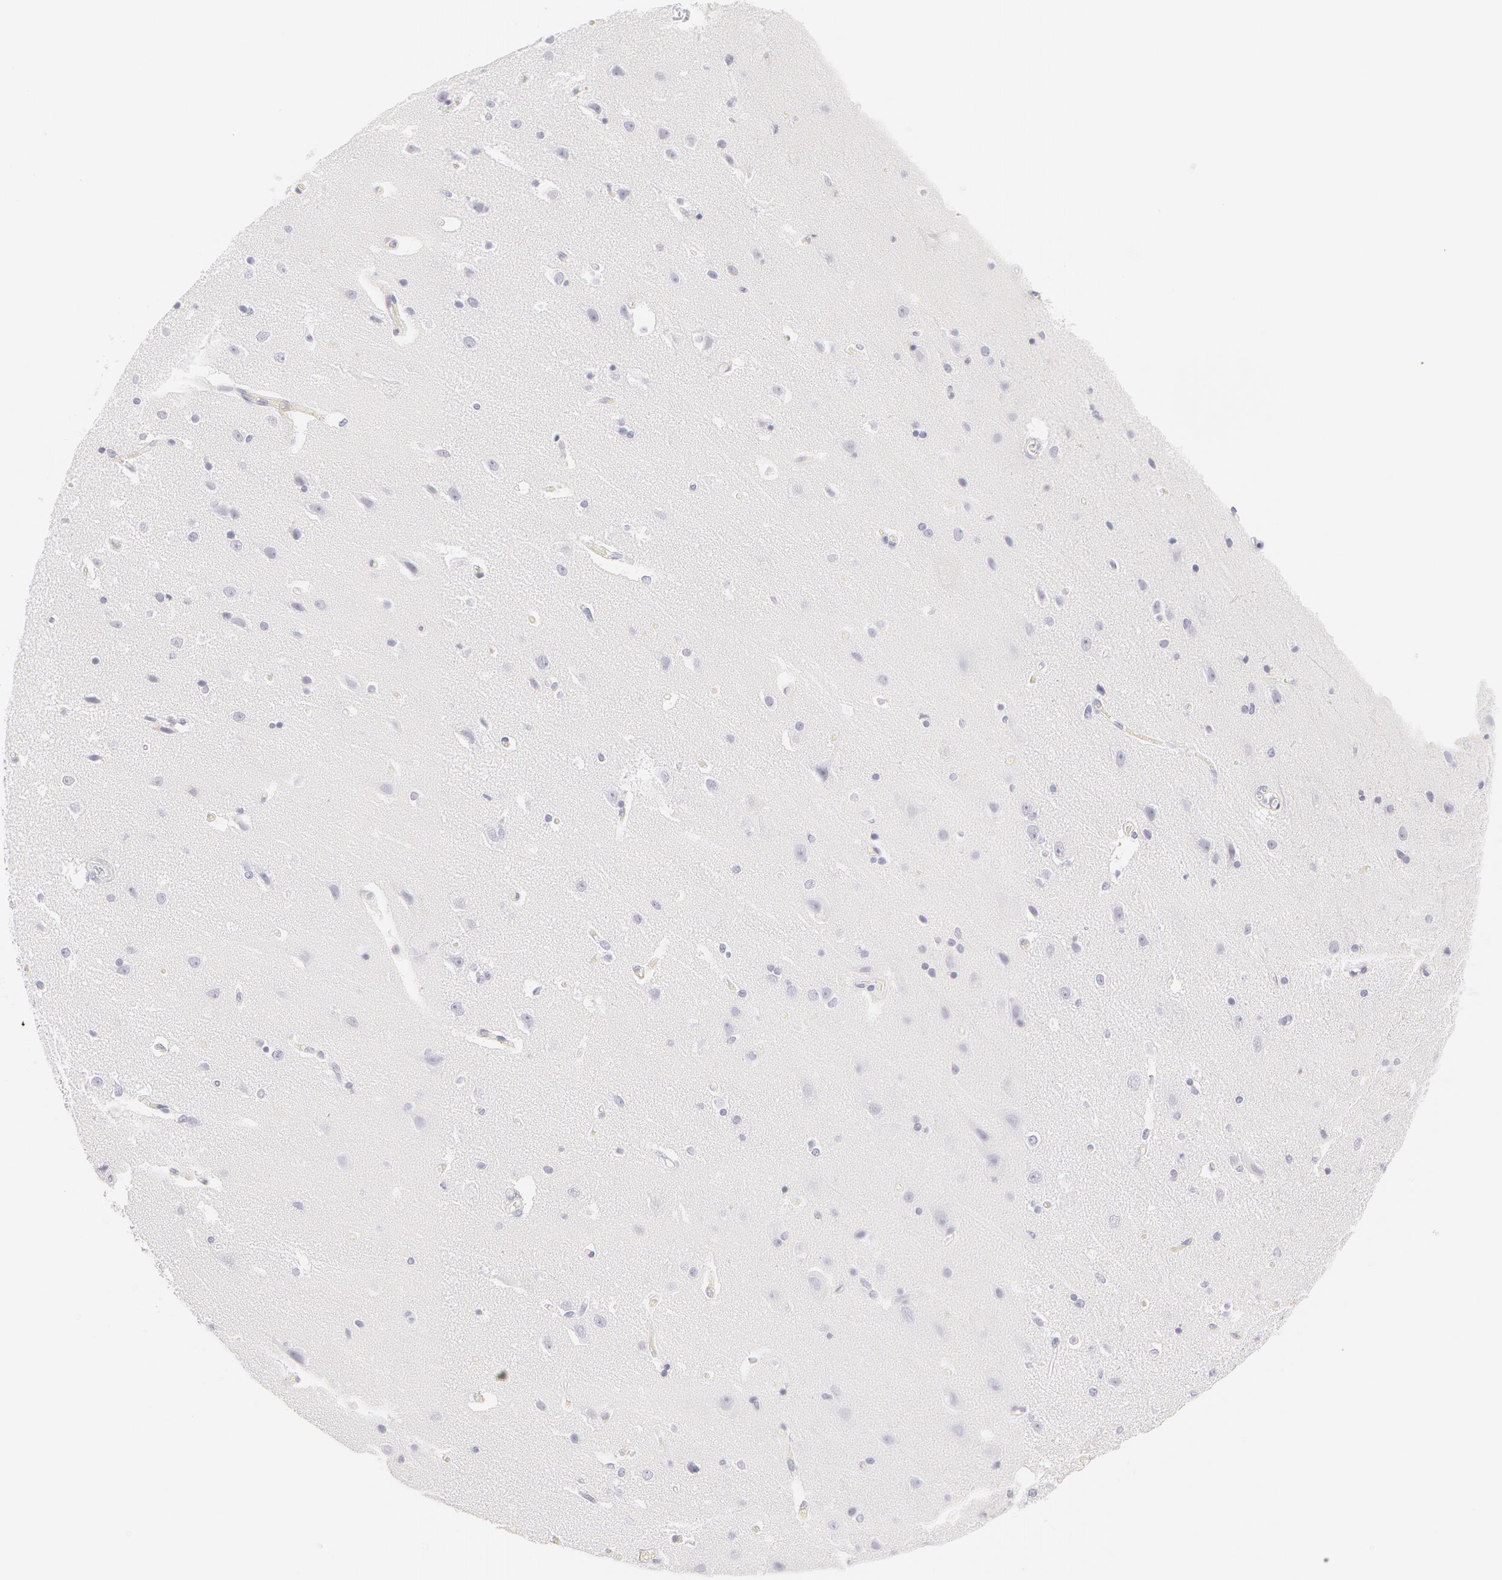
{"staining": {"intensity": "negative", "quantity": "none", "location": "none"}, "tissue": "caudate", "cell_type": "Glial cells", "image_type": "normal", "snomed": [{"axis": "morphology", "description": "Normal tissue, NOS"}, {"axis": "topography", "description": "Lateral ventricle wall"}], "caption": "This is an immunohistochemistry (IHC) image of benign human caudate. There is no expression in glial cells.", "gene": "KRT8", "patient": {"sex": "female", "age": 54}}